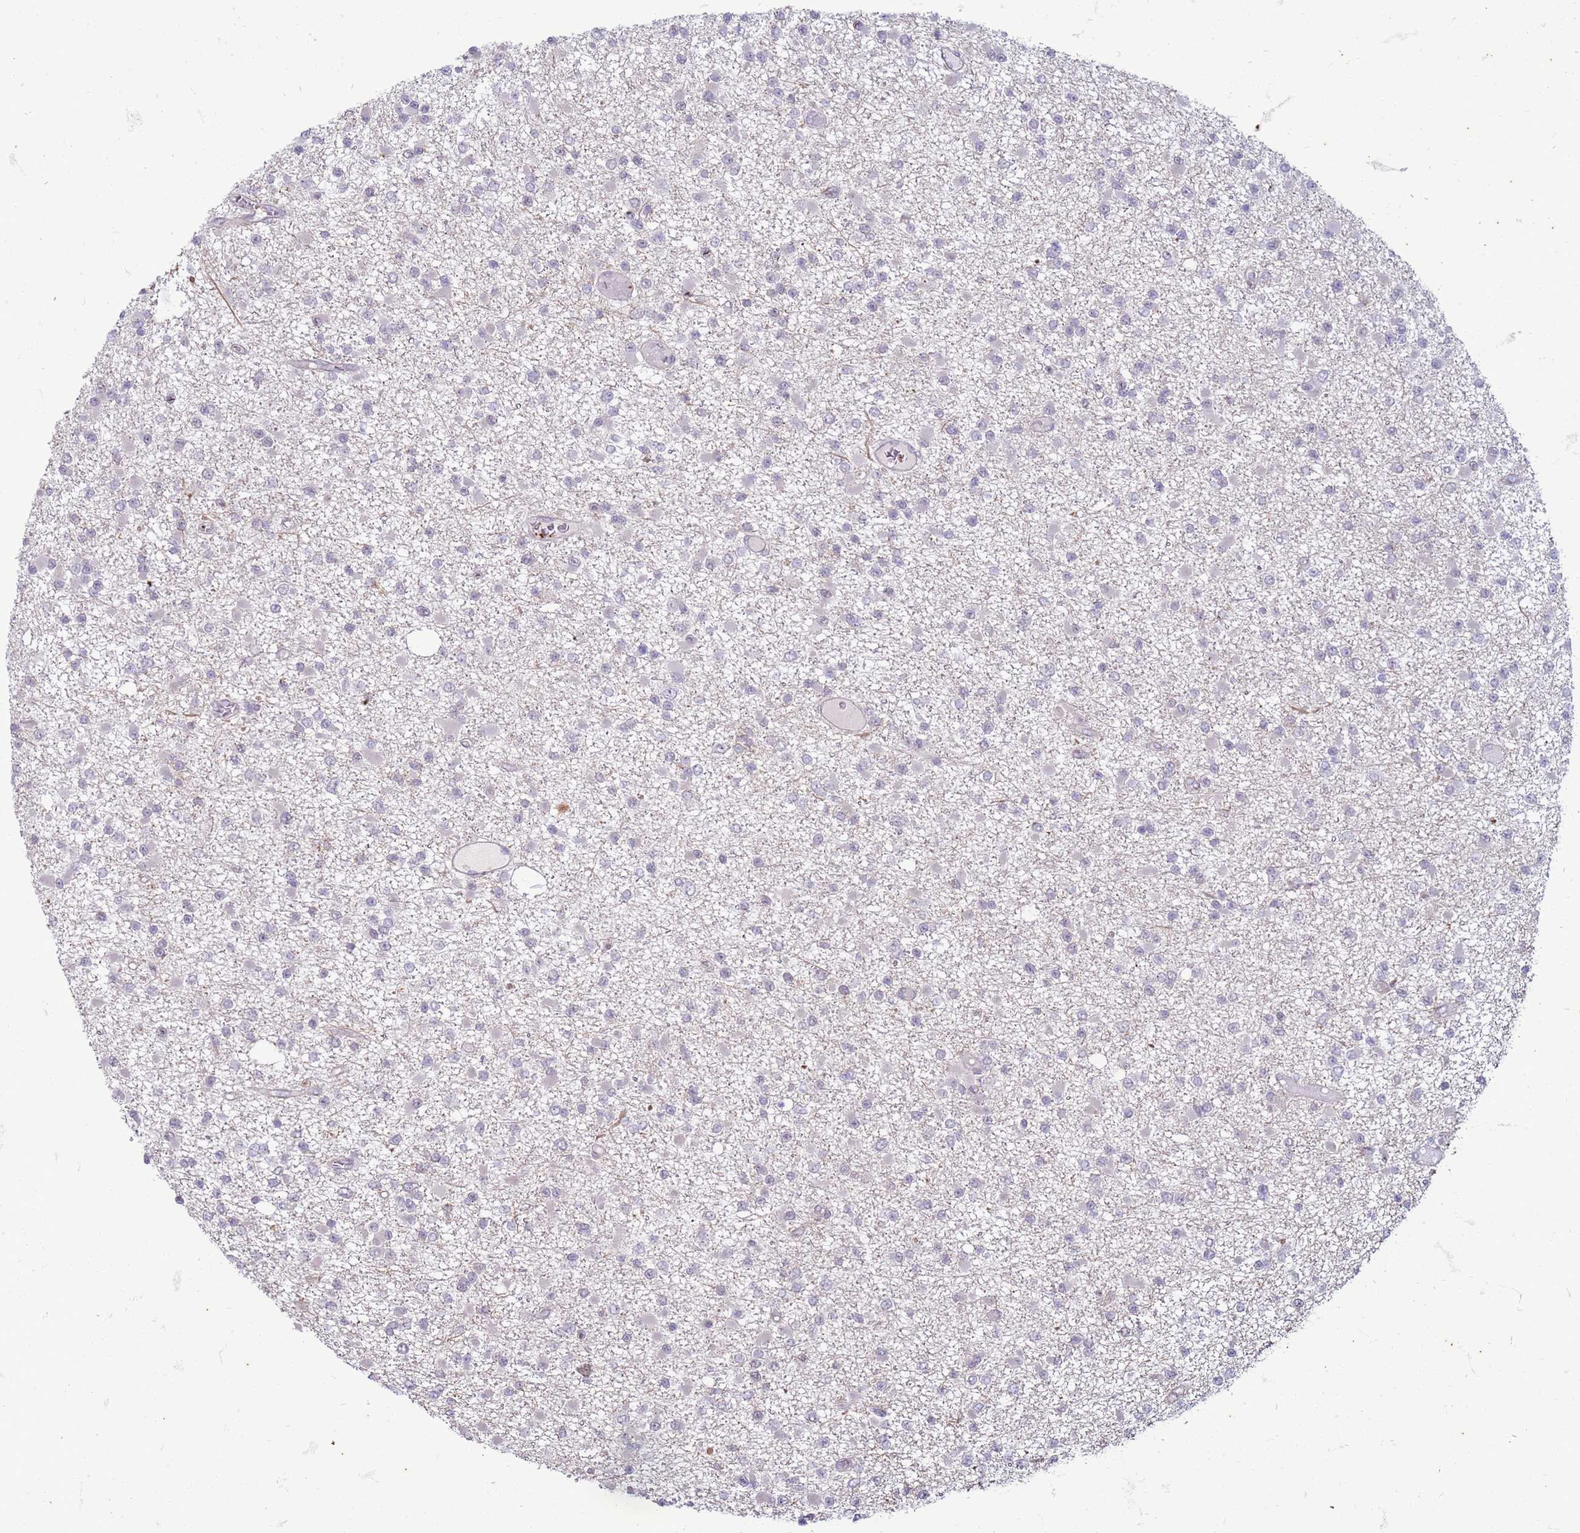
{"staining": {"intensity": "negative", "quantity": "none", "location": "none"}, "tissue": "glioma", "cell_type": "Tumor cells", "image_type": "cancer", "snomed": [{"axis": "morphology", "description": "Glioma, malignant, Low grade"}, {"axis": "topography", "description": "Brain"}], "caption": "A high-resolution micrograph shows immunohistochemistry staining of malignant glioma (low-grade), which demonstrates no significant staining in tumor cells.", "gene": "SLC15A3", "patient": {"sex": "female", "age": 22}}